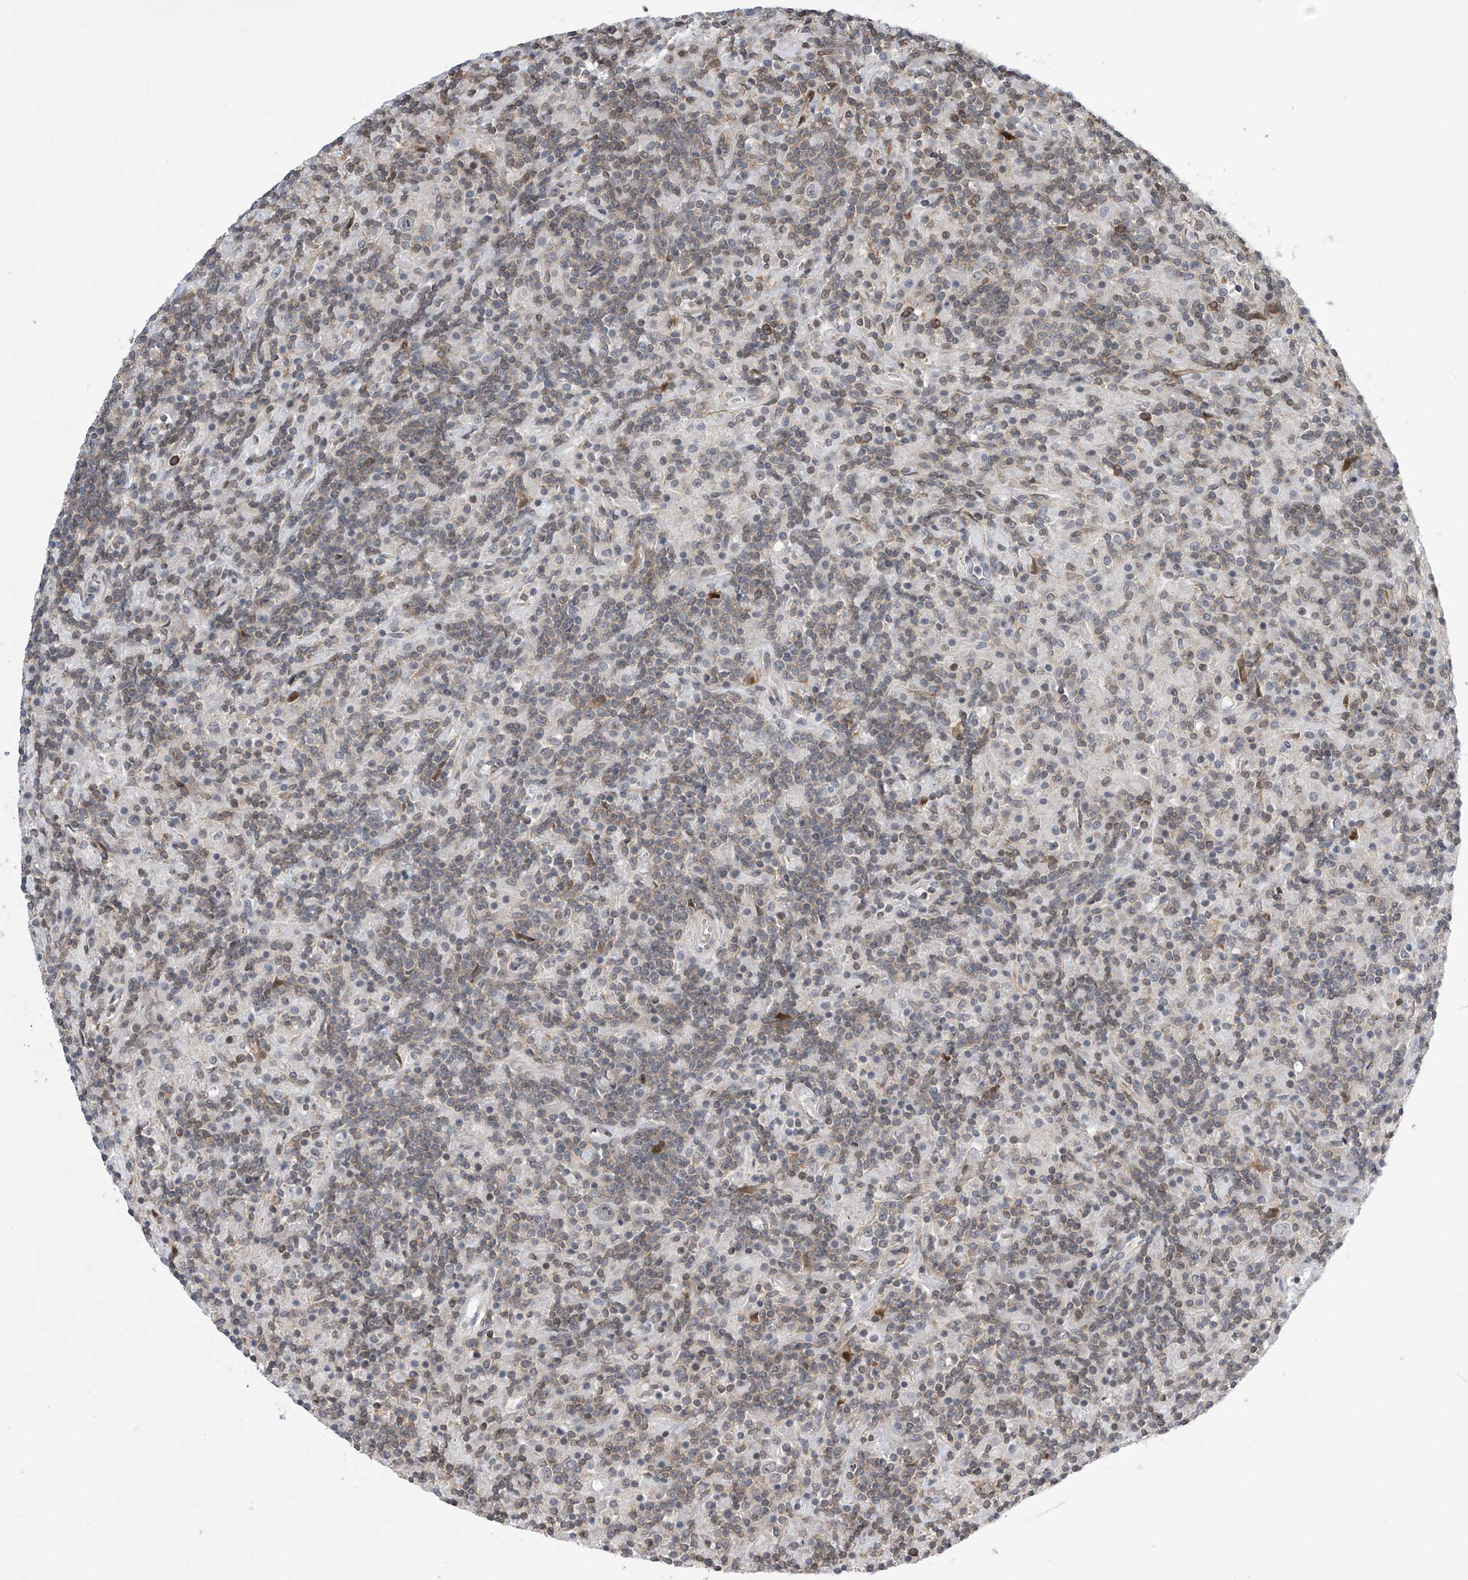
{"staining": {"intensity": "negative", "quantity": "none", "location": "none"}, "tissue": "lymphoma", "cell_type": "Tumor cells", "image_type": "cancer", "snomed": [{"axis": "morphology", "description": "Hodgkin's disease, NOS"}, {"axis": "topography", "description": "Lymph node"}], "caption": "Human lymphoma stained for a protein using immunohistochemistry exhibits no expression in tumor cells.", "gene": "MSL3", "patient": {"sex": "male", "age": 70}}